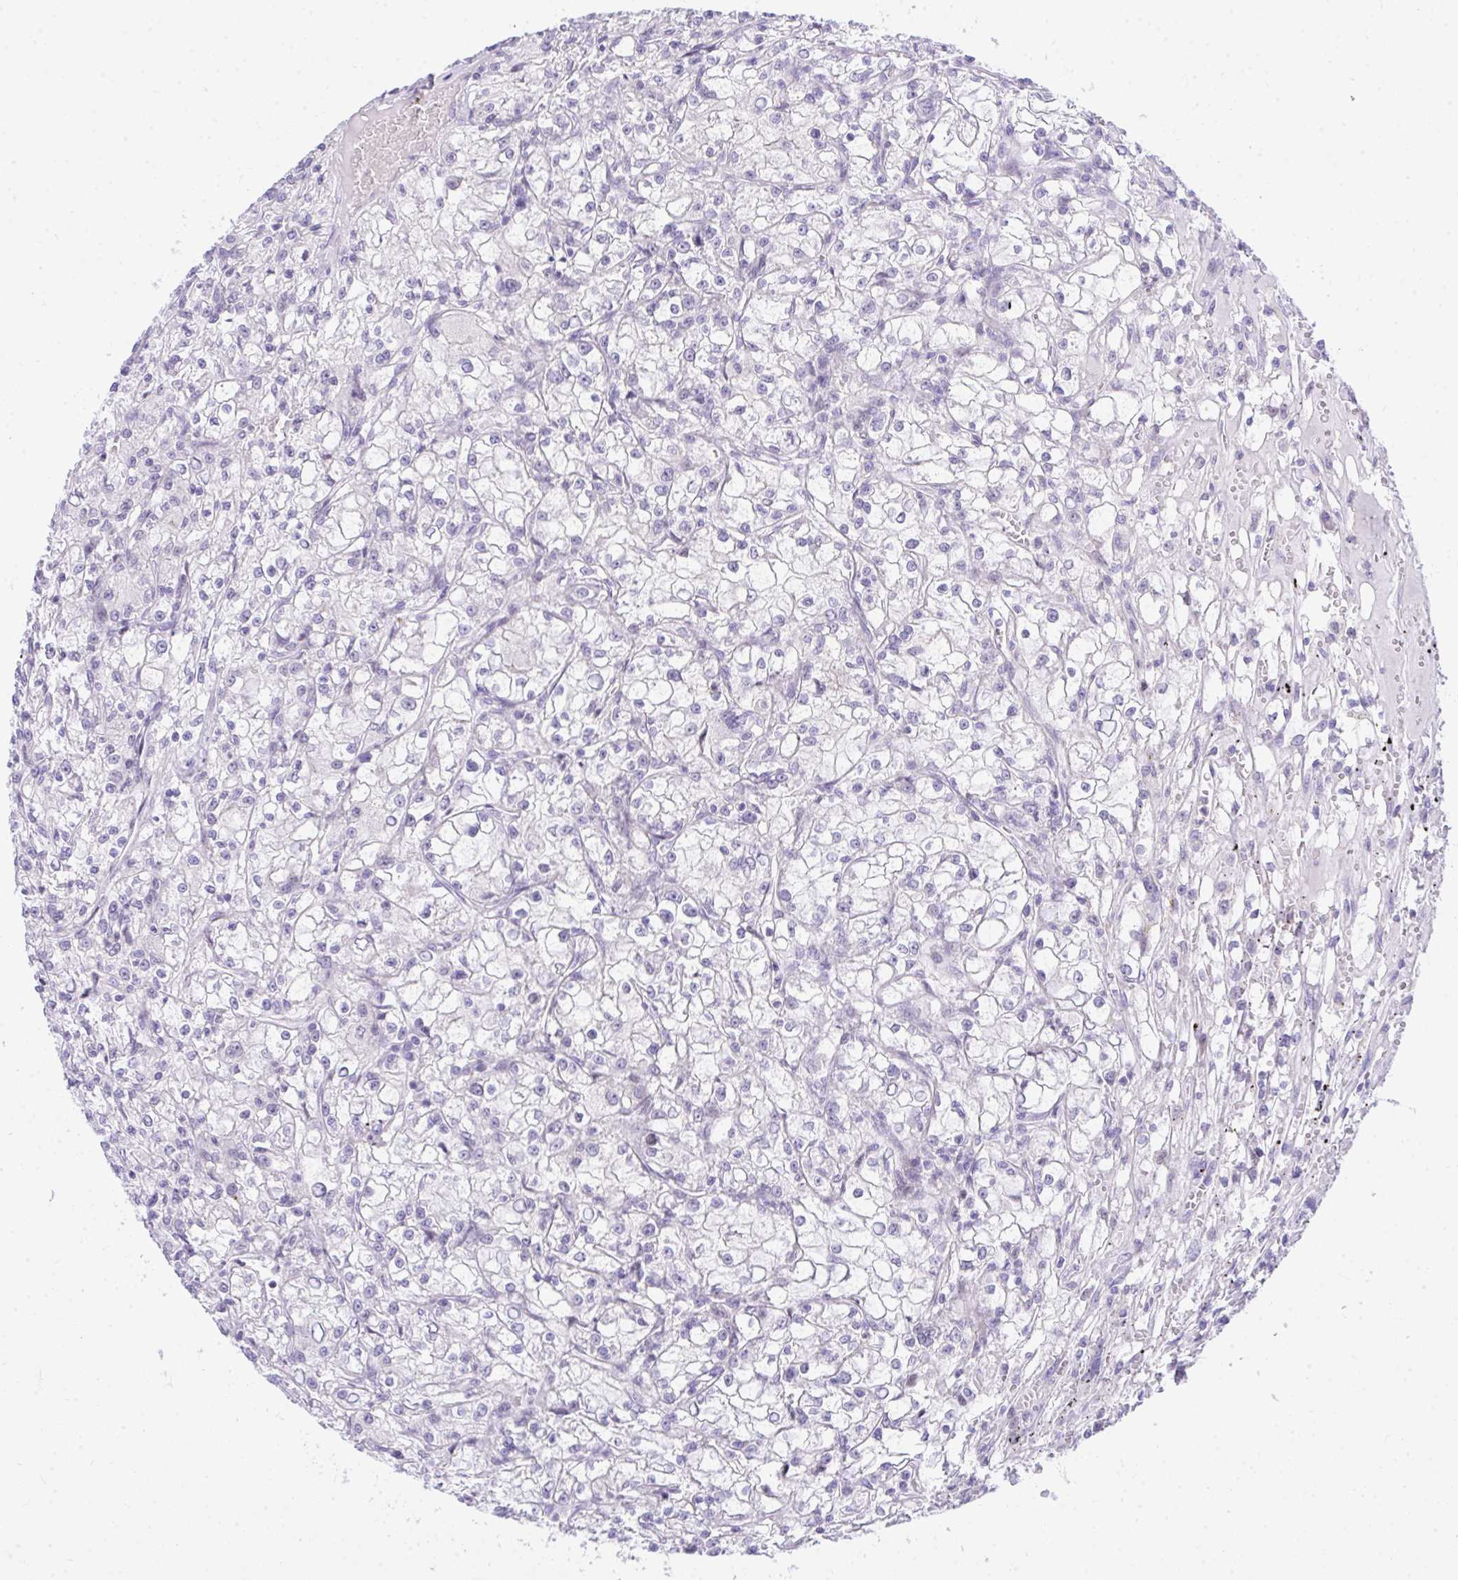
{"staining": {"intensity": "negative", "quantity": "none", "location": "none"}, "tissue": "renal cancer", "cell_type": "Tumor cells", "image_type": "cancer", "snomed": [{"axis": "morphology", "description": "Adenocarcinoma, NOS"}, {"axis": "topography", "description": "Kidney"}], "caption": "Renal cancer (adenocarcinoma) was stained to show a protein in brown. There is no significant positivity in tumor cells.", "gene": "EID3", "patient": {"sex": "female", "age": 59}}